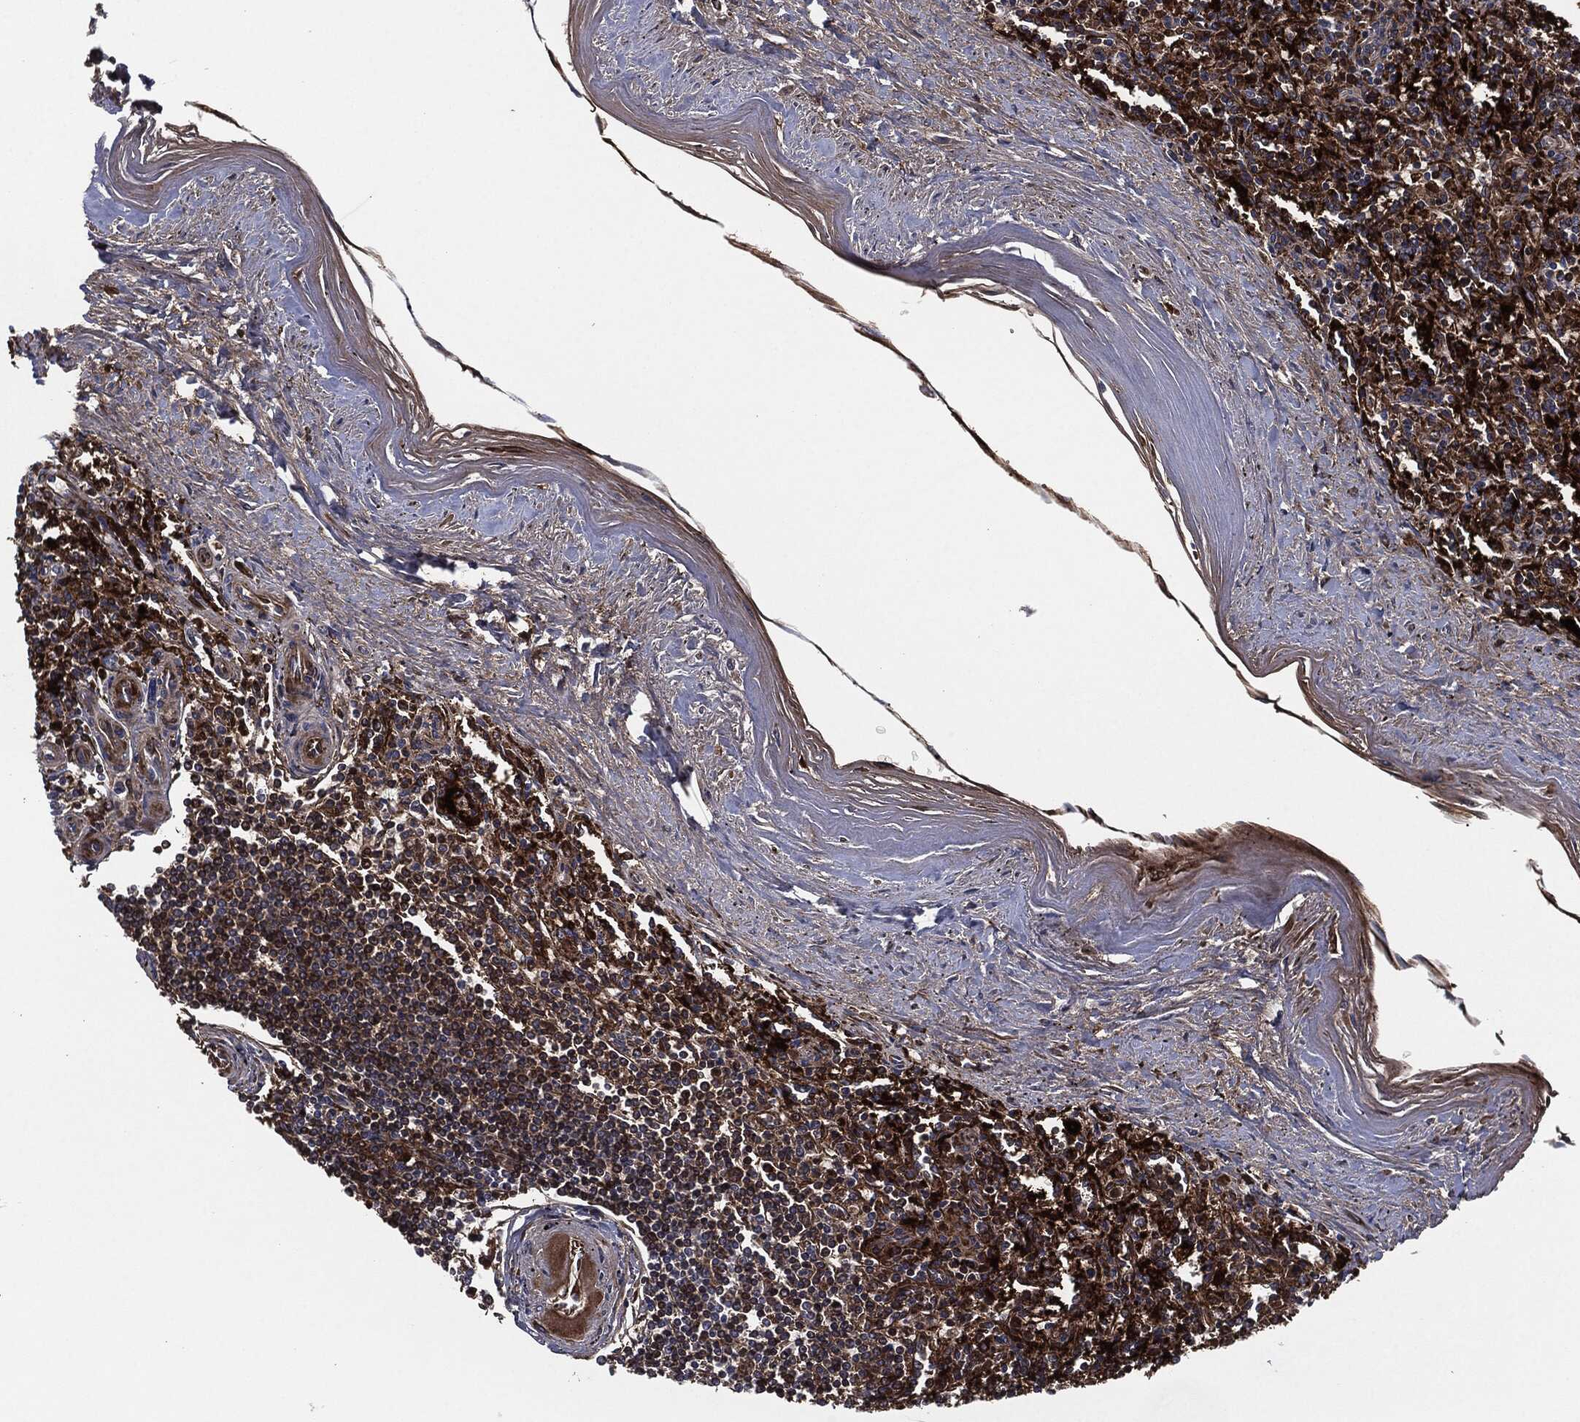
{"staining": {"intensity": "strong", "quantity": "25%-75%", "location": "cytoplasmic/membranous"}, "tissue": "spleen", "cell_type": "Cells in red pulp", "image_type": "normal", "snomed": [{"axis": "morphology", "description": "Normal tissue, NOS"}, {"axis": "topography", "description": "Spleen"}], "caption": "Protein staining of benign spleen demonstrates strong cytoplasmic/membranous expression in approximately 25%-75% of cells in red pulp.", "gene": "TMEM11", "patient": {"sex": "male", "age": 69}}